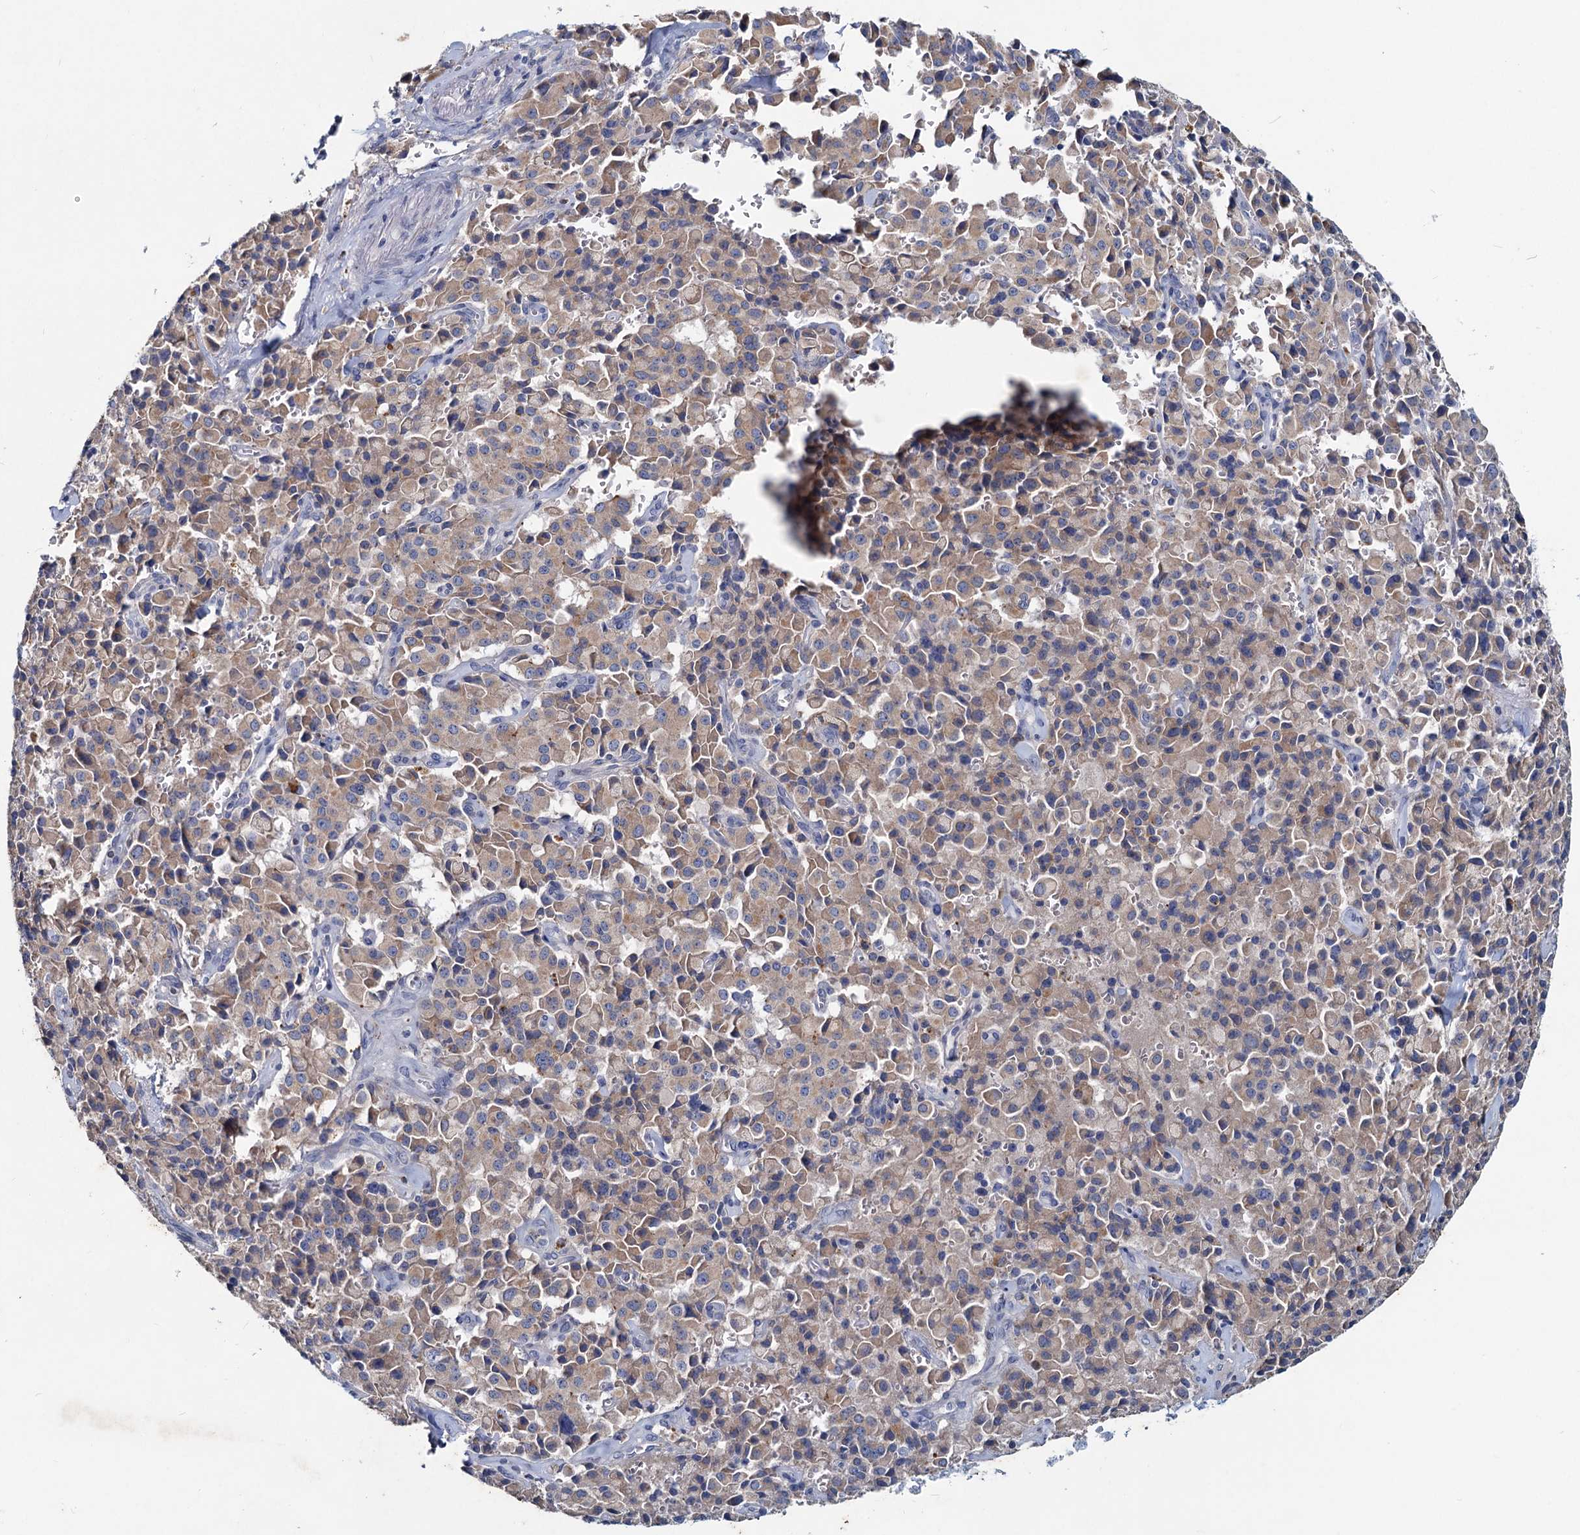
{"staining": {"intensity": "weak", "quantity": ">75%", "location": "cytoplasmic/membranous"}, "tissue": "pancreatic cancer", "cell_type": "Tumor cells", "image_type": "cancer", "snomed": [{"axis": "morphology", "description": "Adenocarcinoma, NOS"}, {"axis": "topography", "description": "Pancreas"}], "caption": "Tumor cells reveal low levels of weak cytoplasmic/membranous positivity in approximately >75% of cells in human pancreatic cancer (adenocarcinoma).", "gene": "TMX2", "patient": {"sex": "male", "age": 65}}